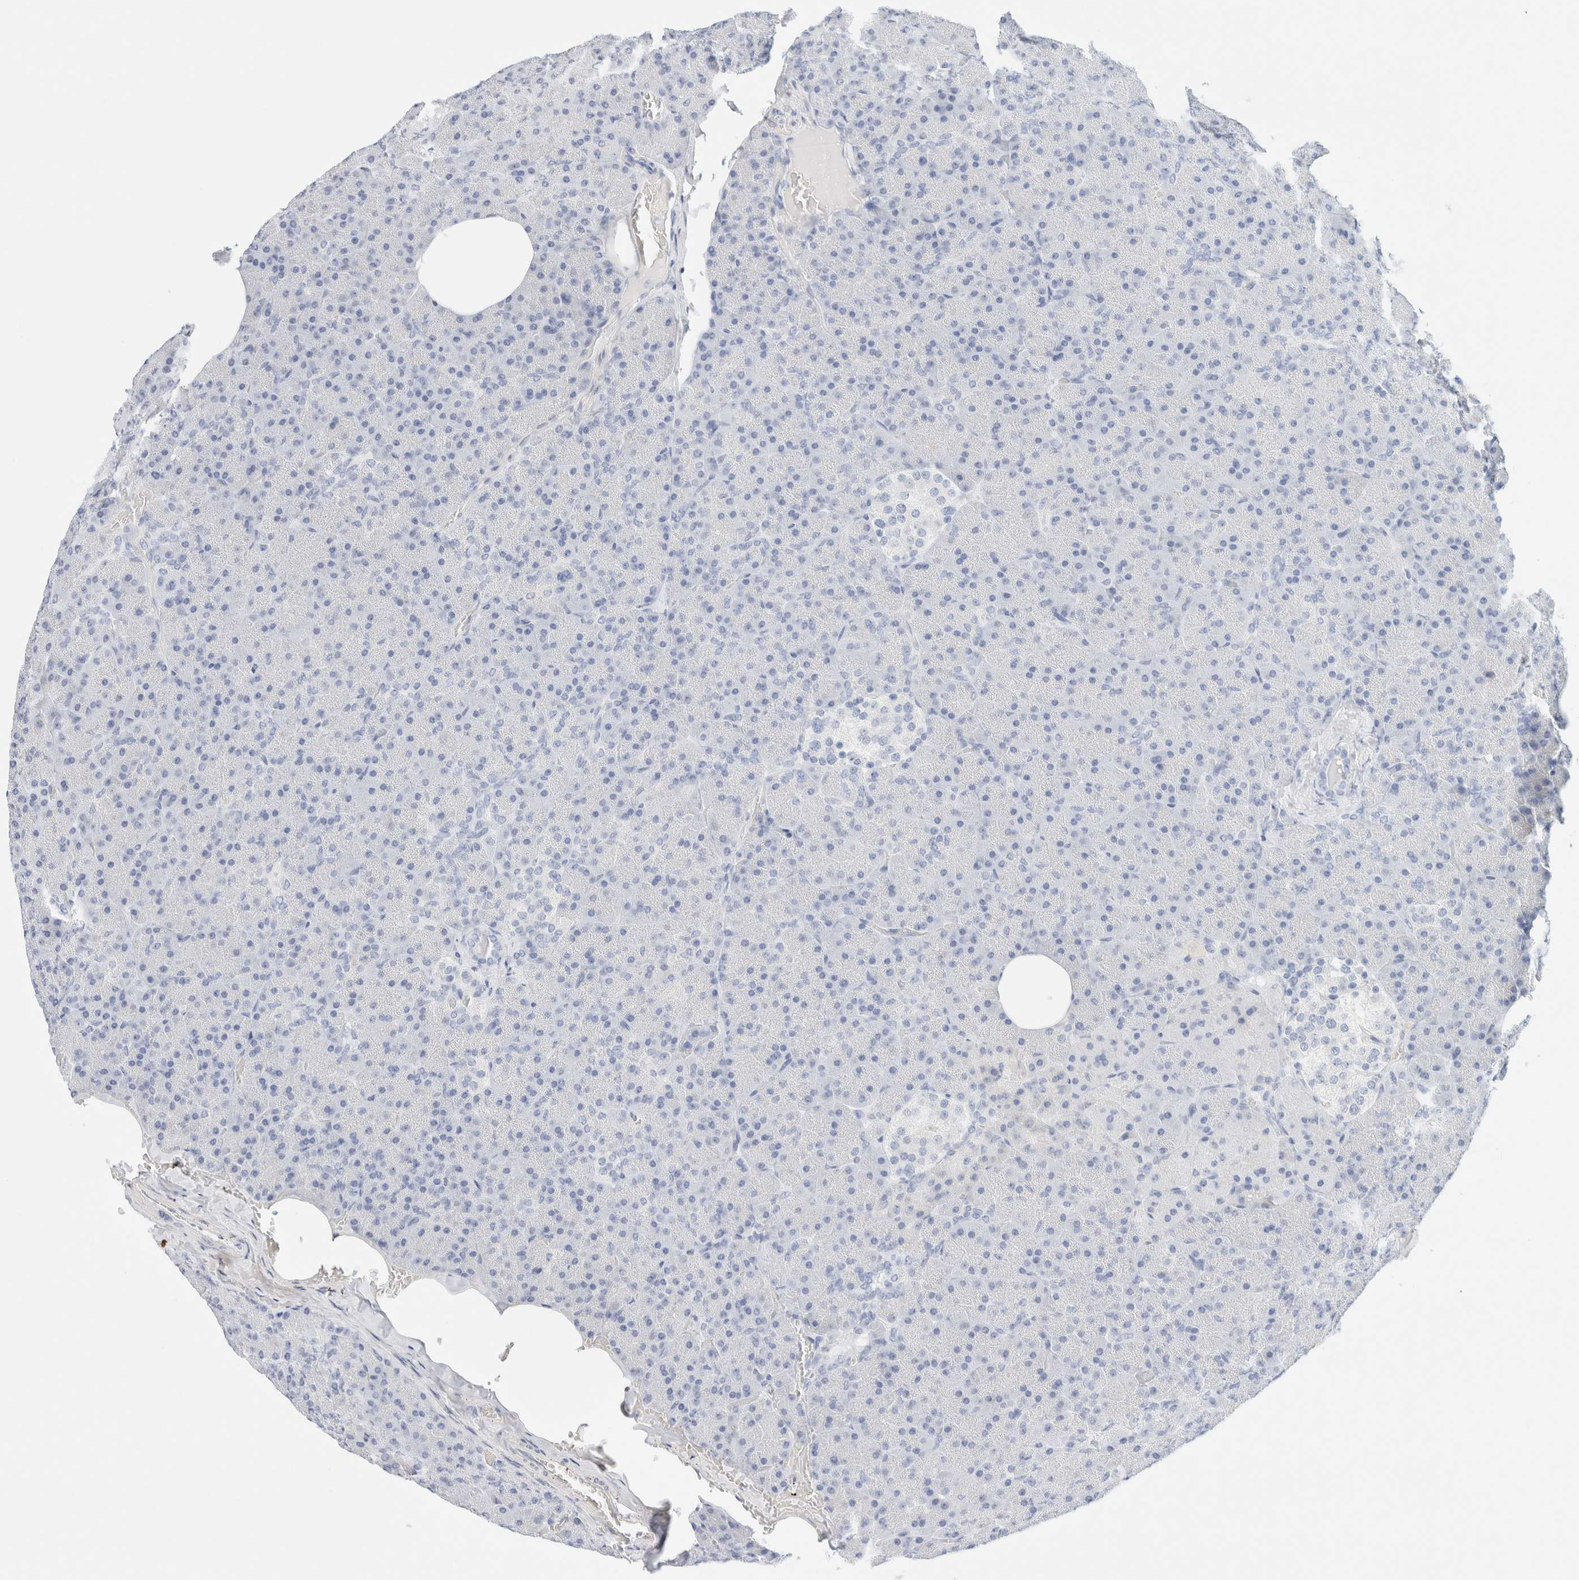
{"staining": {"intensity": "negative", "quantity": "none", "location": "none"}, "tissue": "pancreas", "cell_type": "Exocrine glandular cells", "image_type": "normal", "snomed": [{"axis": "morphology", "description": "Normal tissue, NOS"}, {"axis": "topography", "description": "Pancreas"}], "caption": "The histopathology image shows no significant positivity in exocrine glandular cells of pancreas. (Stains: DAB (3,3'-diaminobenzidine) immunohistochemistry (IHC) with hematoxylin counter stain, Microscopy: brightfield microscopy at high magnification).", "gene": "DPYS", "patient": {"sex": "female", "age": 35}}